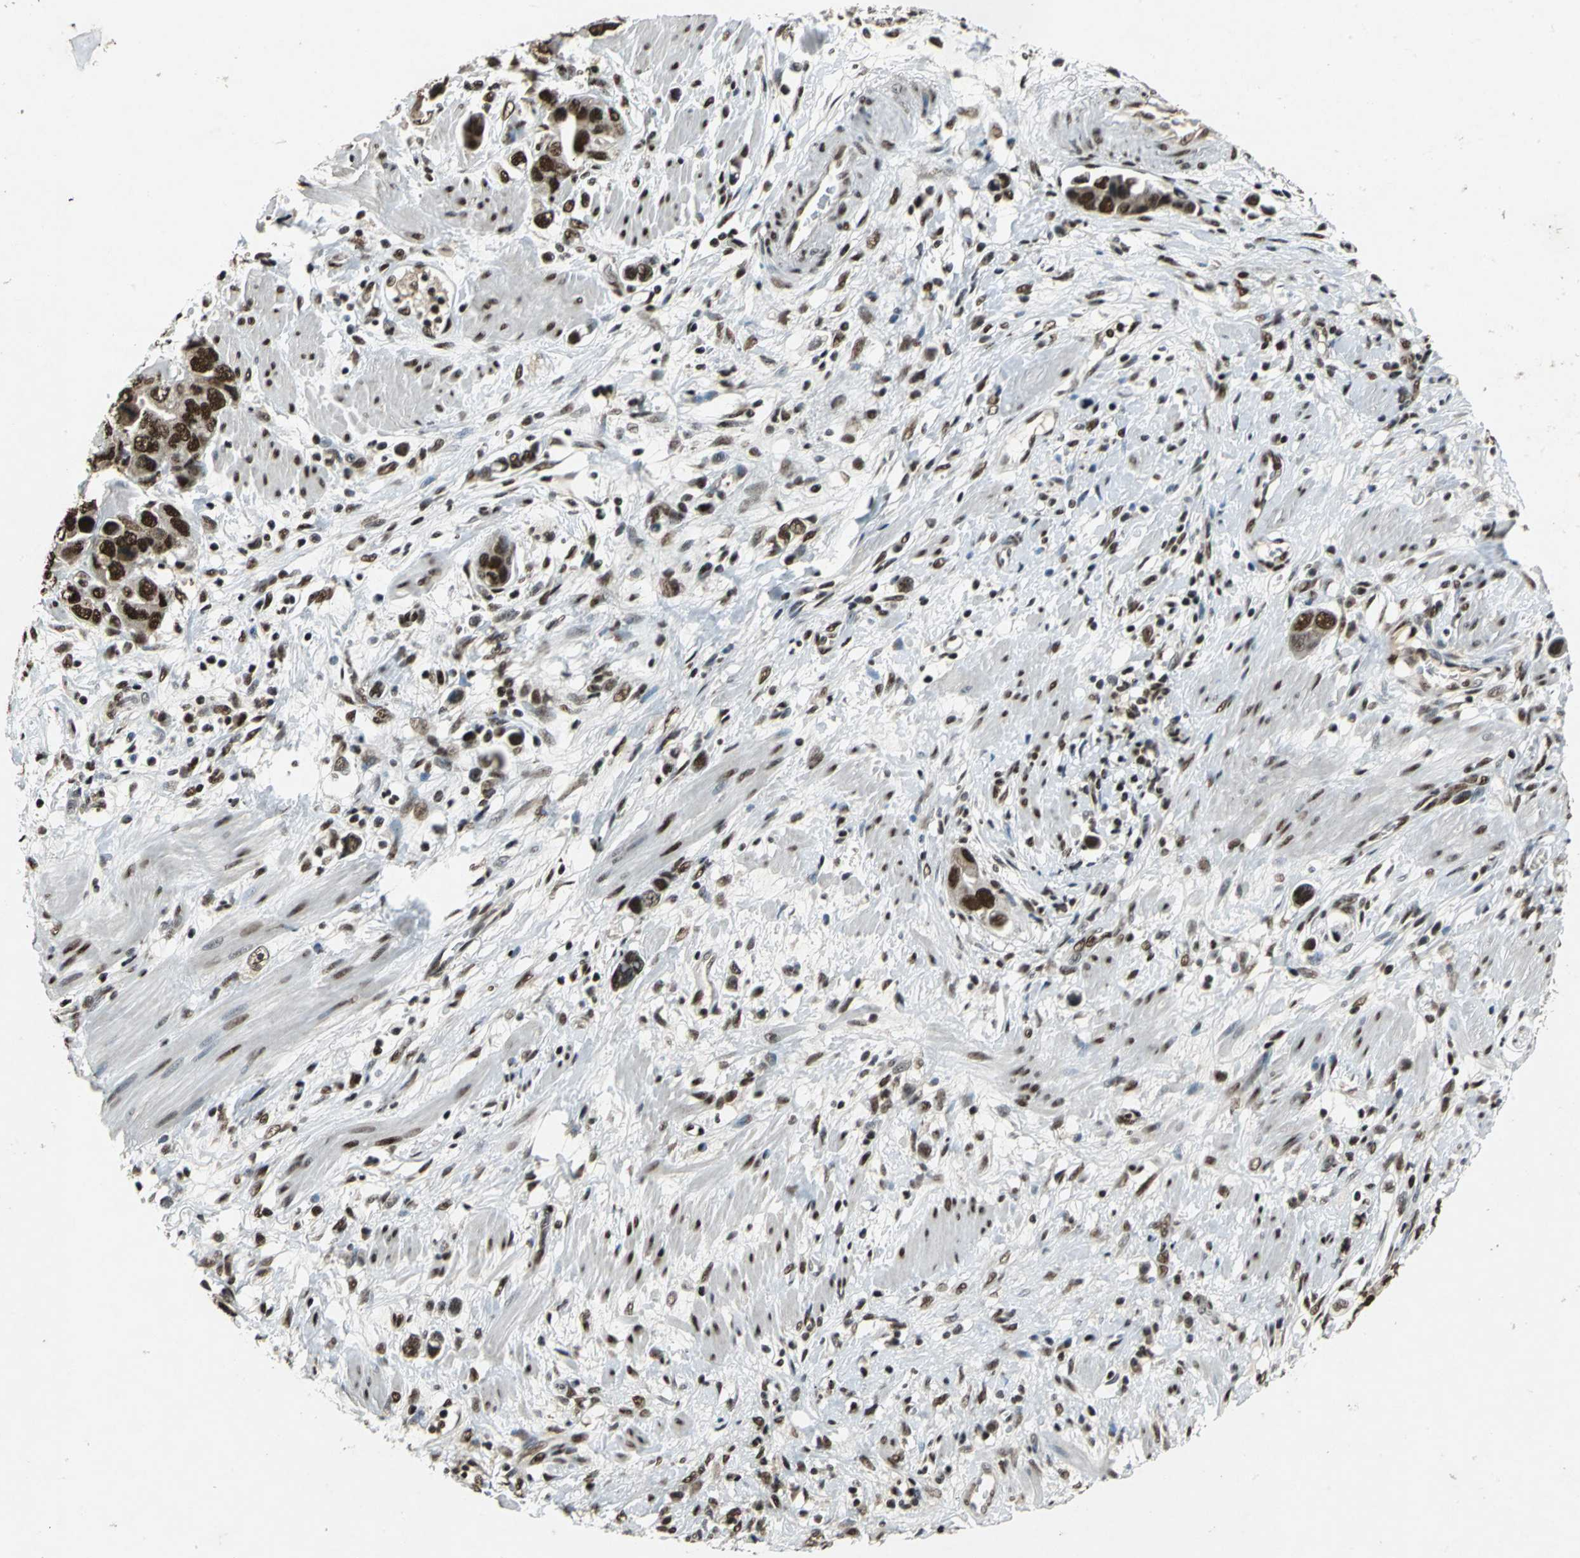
{"staining": {"intensity": "strong", "quantity": ">75%", "location": "nuclear"}, "tissue": "stomach cancer", "cell_type": "Tumor cells", "image_type": "cancer", "snomed": [{"axis": "morphology", "description": "Adenocarcinoma, NOS"}, {"axis": "topography", "description": "Stomach, lower"}], "caption": "Brown immunohistochemical staining in stomach cancer shows strong nuclear positivity in about >75% of tumor cells.", "gene": "MTA2", "patient": {"sex": "female", "age": 93}}